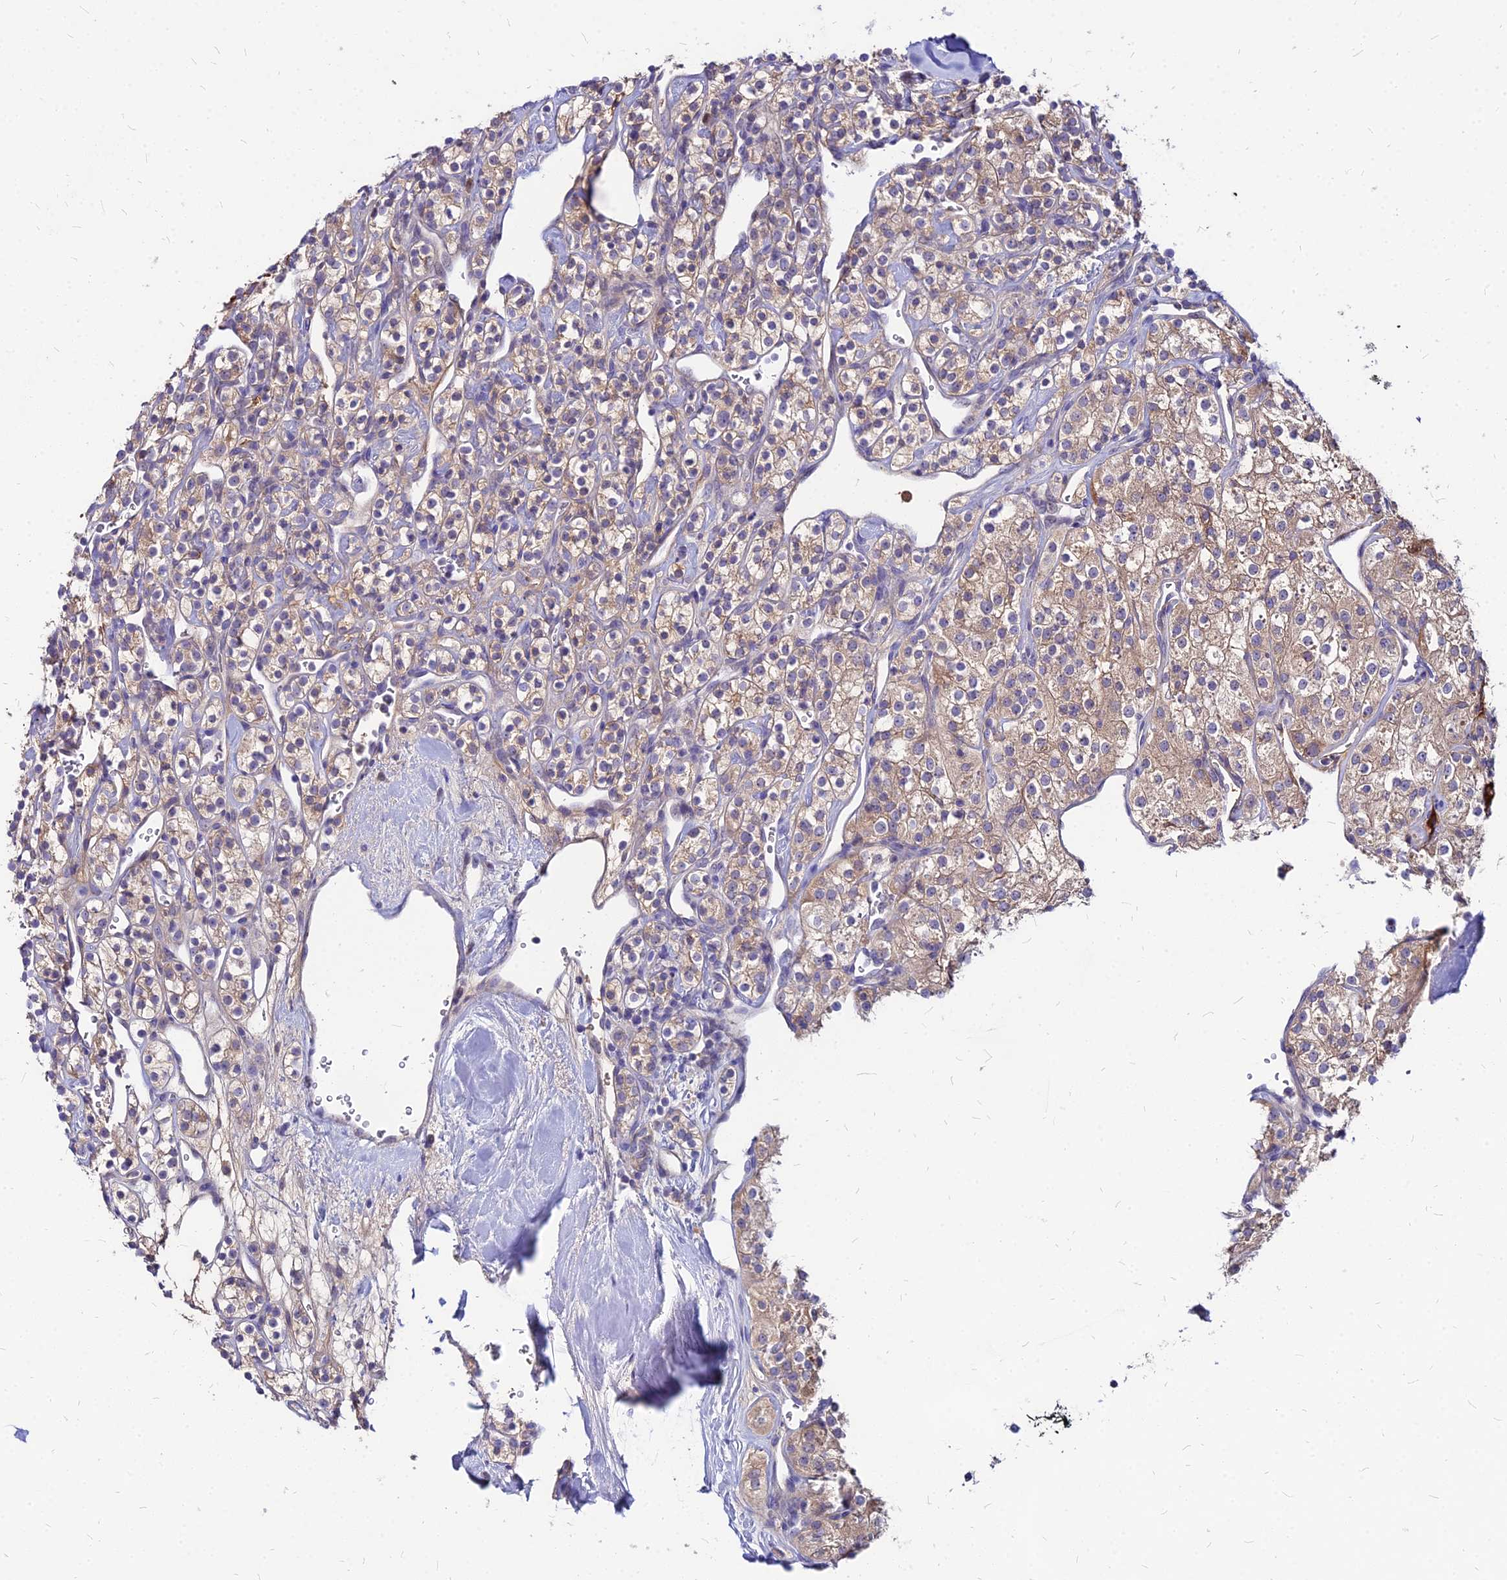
{"staining": {"intensity": "weak", "quantity": ">75%", "location": "cytoplasmic/membranous"}, "tissue": "renal cancer", "cell_type": "Tumor cells", "image_type": "cancer", "snomed": [{"axis": "morphology", "description": "Adenocarcinoma, NOS"}, {"axis": "topography", "description": "Kidney"}], "caption": "Renal adenocarcinoma tissue reveals weak cytoplasmic/membranous expression in about >75% of tumor cells, visualized by immunohistochemistry. Nuclei are stained in blue.", "gene": "ACSM6", "patient": {"sex": "male", "age": 77}}